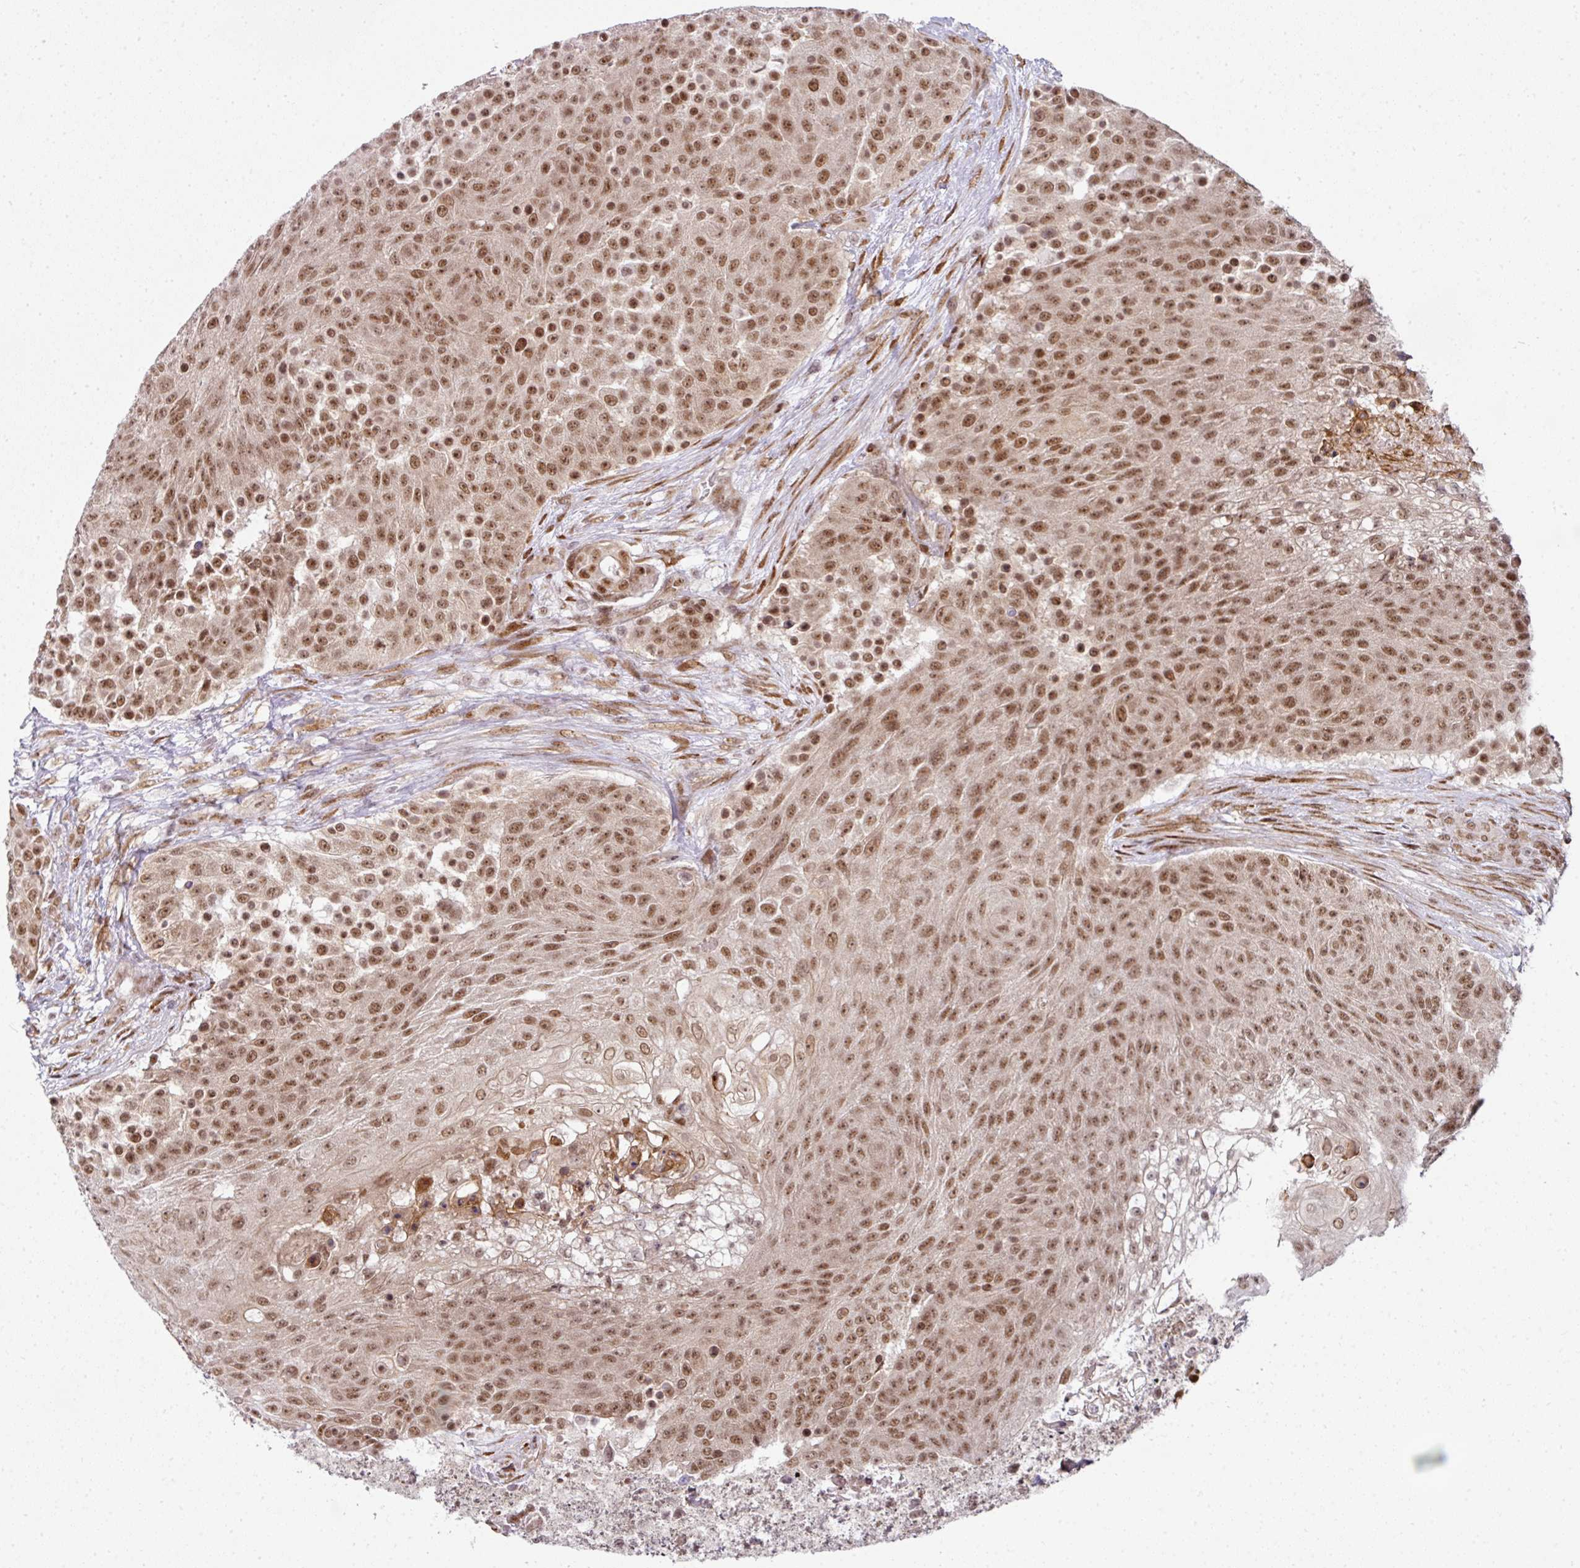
{"staining": {"intensity": "moderate", "quantity": ">75%", "location": "nuclear"}, "tissue": "urothelial cancer", "cell_type": "Tumor cells", "image_type": "cancer", "snomed": [{"axis": "morphology", "description": "Urothelial carcinoma, High grade"}, {"axis": "topography", "description": "Urinary bladder"}], "caption": "This is a histology image of immunohistochemistry staining of urothelial cancer, which shows moderate expression in the nuclear of tumor cells.", "gene": "NFYA", "patient": {"sex": "female", "age": 63}}